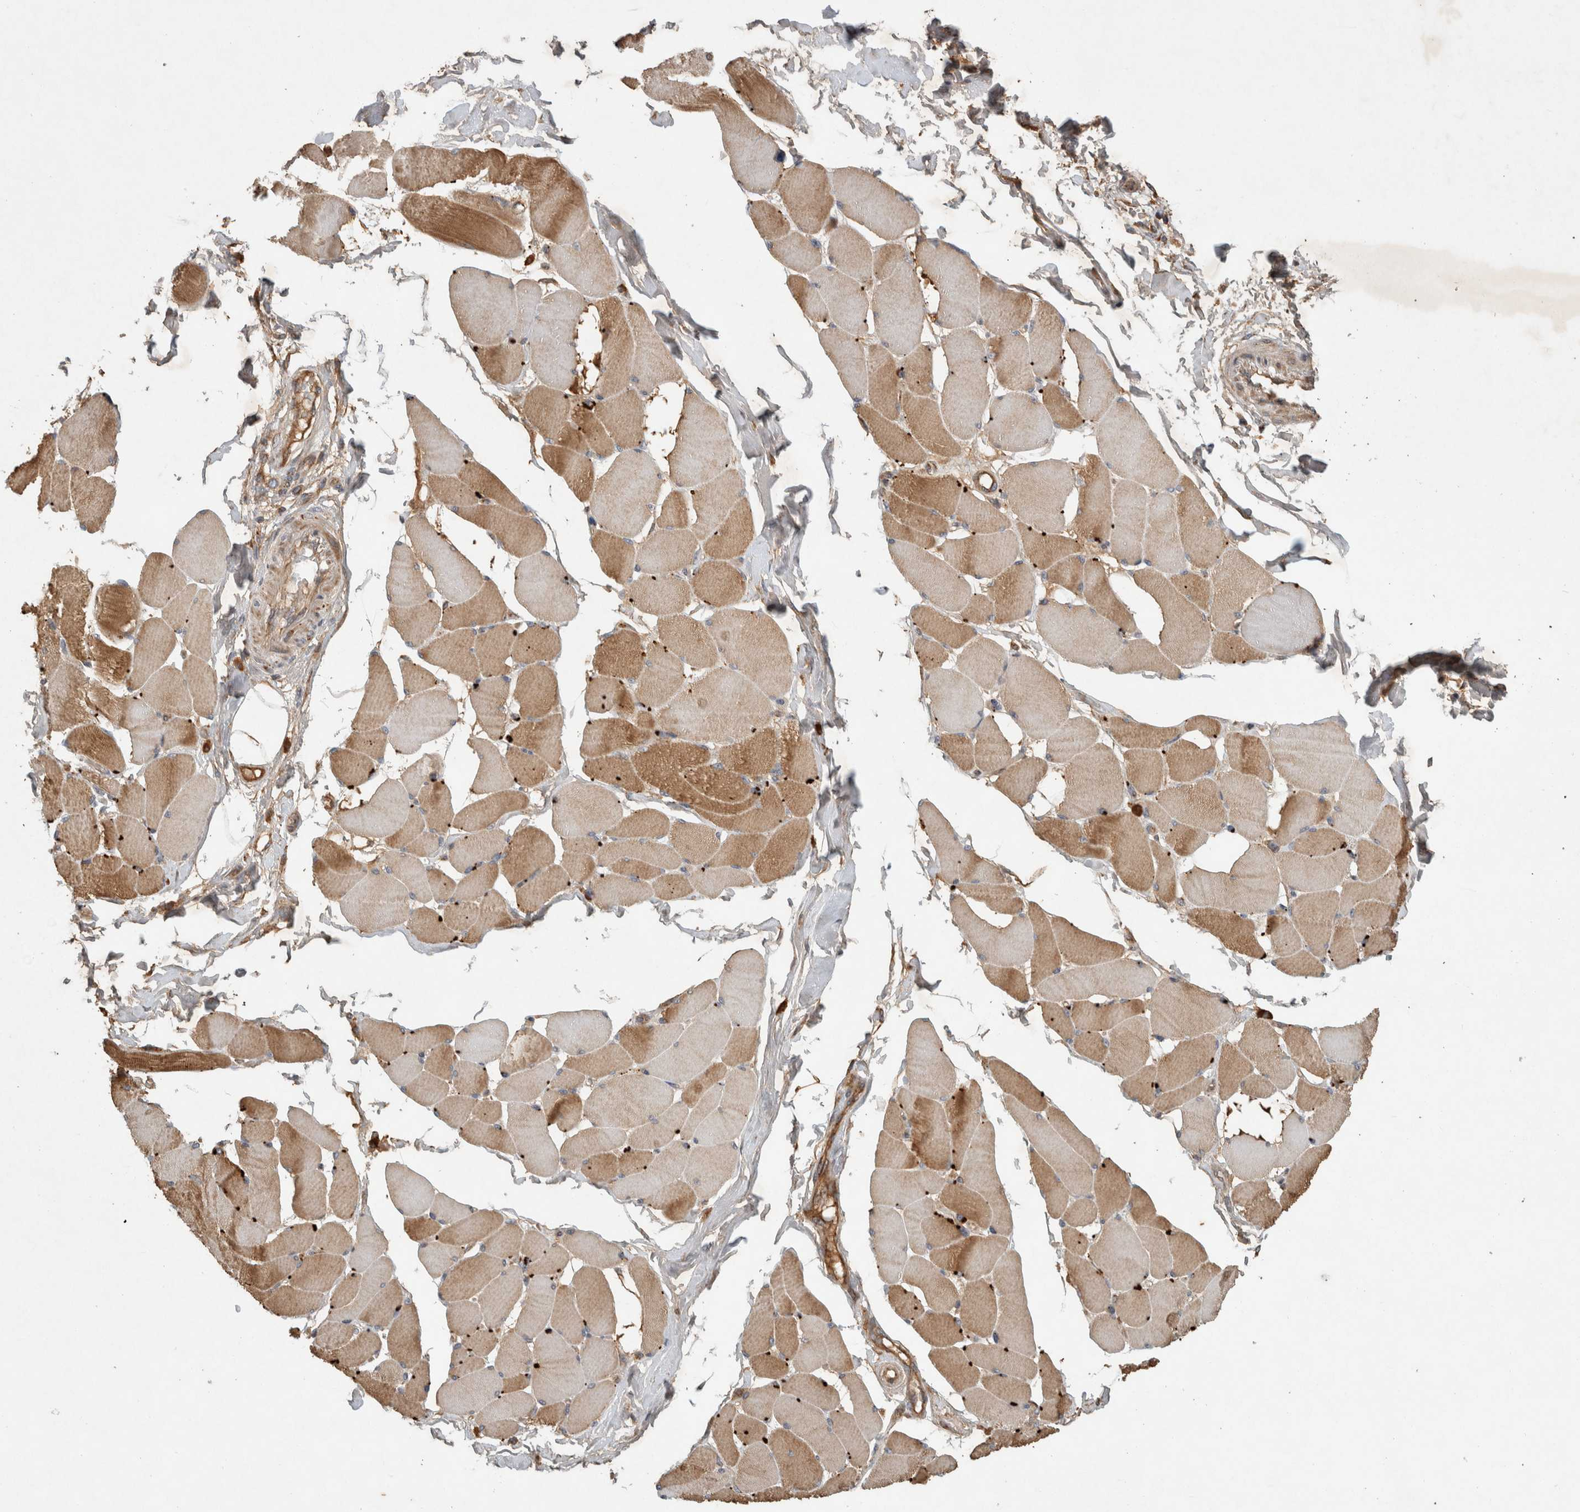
{"staining": {"intensity": "moderate", "quantity": ">75%", "location": "cytoplasmic/membranous"}, "tissue": "skeletal muscle", "cell_type": "Myocytes", "image_type": "normal", "snomed": [{"axis": "morphology", "description": "Normal tissue, NOS"}, {"axis": "topography", "description": "Skin"}, {"axis": "topography", "description": "Skeletal muscle"}], "caption": "The micrograph demonstrates staining of normal skeletal muscle, revealing moderate cytoplasmic/membranous protein expression (brown color) within myocytes.", "gene": "SERAC1", "patient": {"sex": "male", "age": 83}}